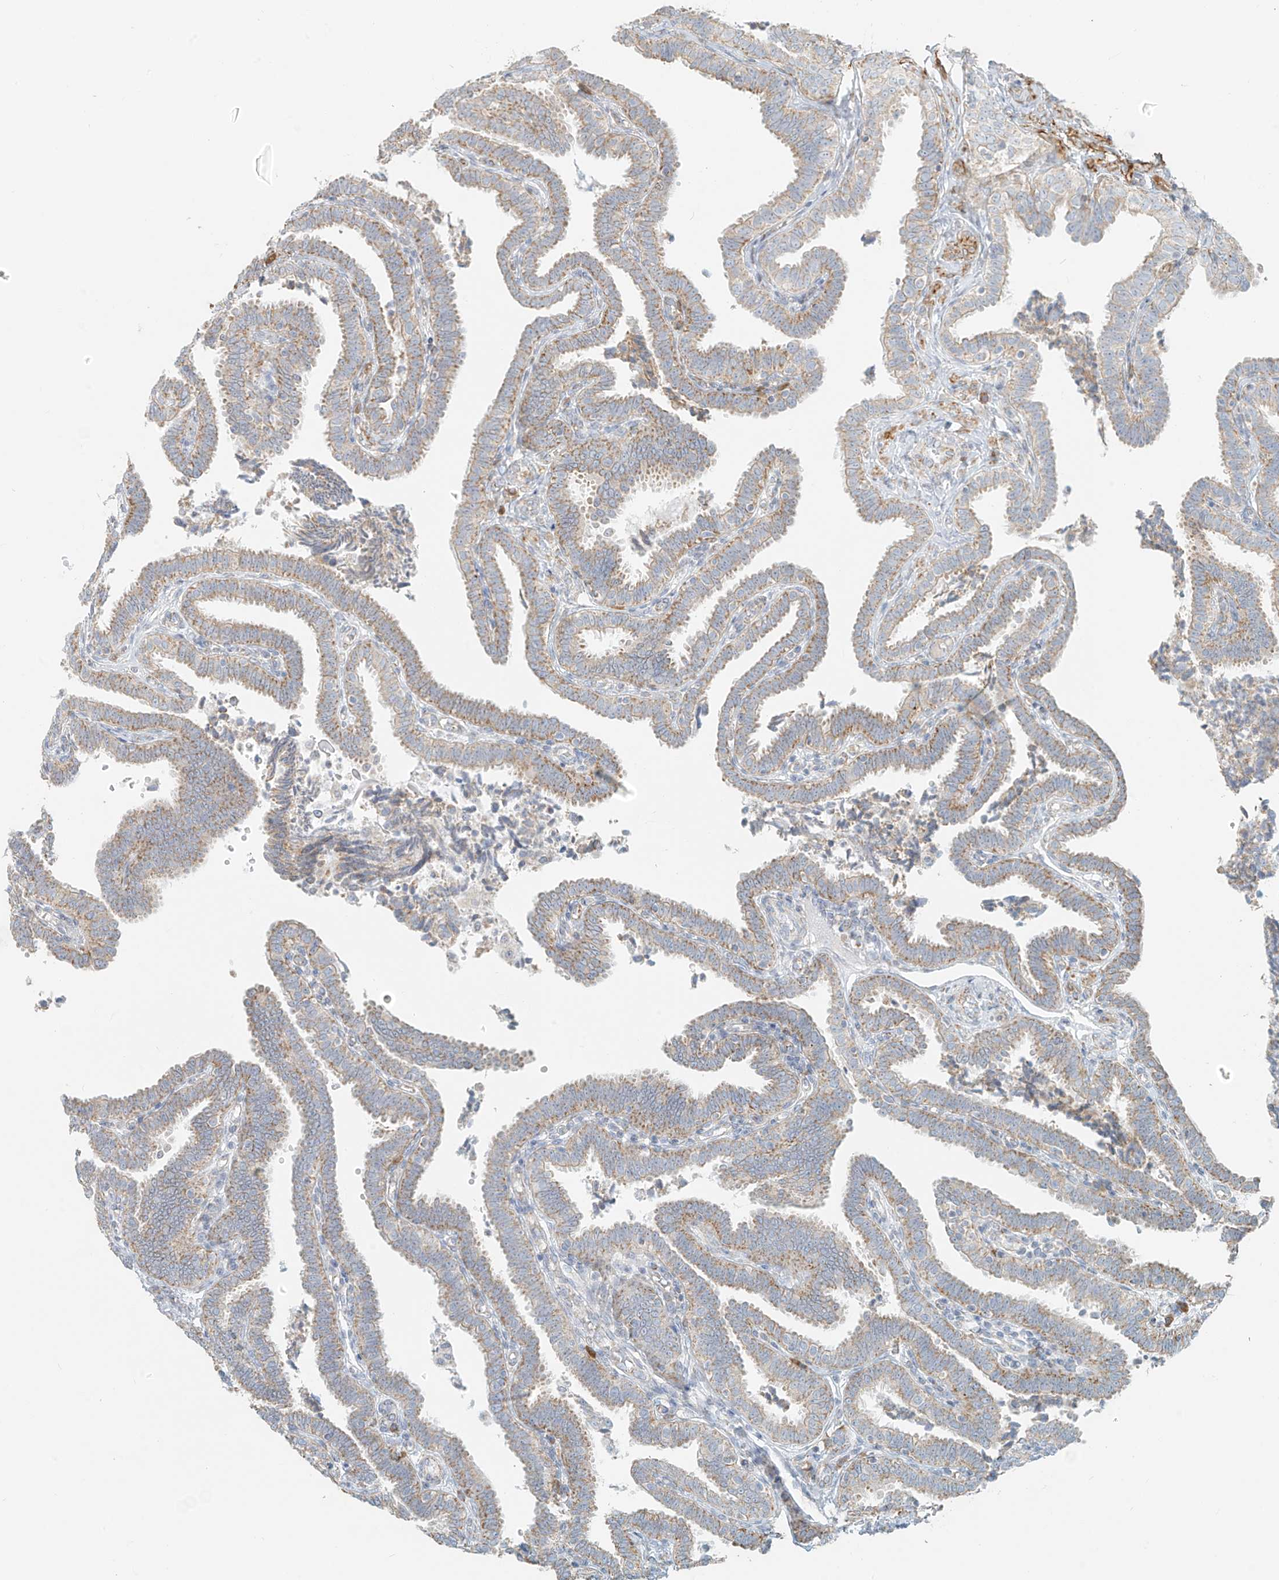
{"staining": {"intensity": "weak", "quantity": ">75%", "location": "cytoplasmic/membranous"}, "tissue": "fallopian tube", "cell_type": "Glandular cells", "image_type": "normal", "snomed": [{"axis": "morphology", "description": "Normal tissue, NOS"}, {"axis": "topography", "description": "Fallopian tube"}], "caption": "Brown immunohistochemical staining in benign fallopian tube shows weak cytoplasmic/membranous positivity in approximately >75% of glandular cells. (DAB IHC, brown staining for protein, blue staining for nuclei).", "gene": "UST", "patient": {"sex": "female", "age": 39}}